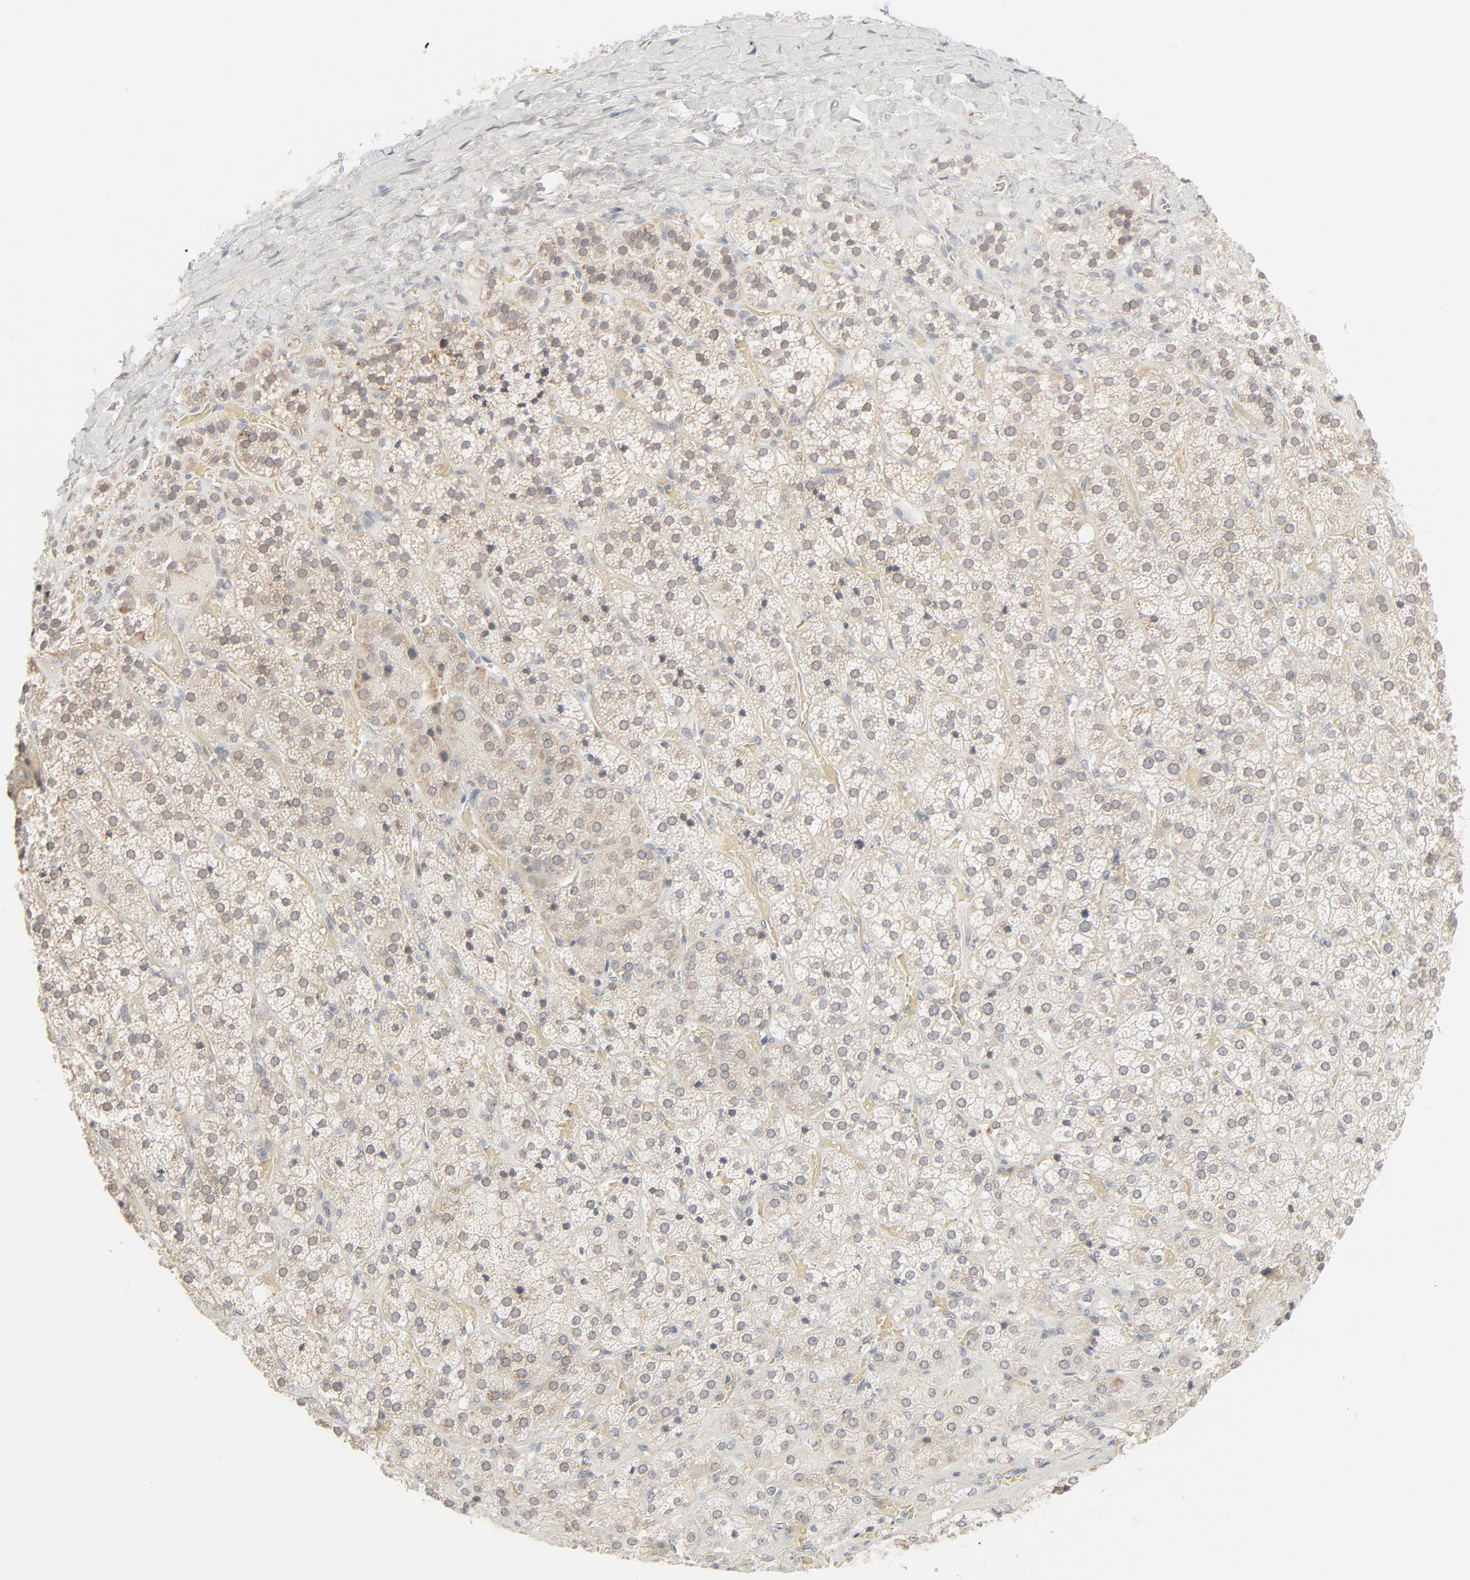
{"staining": {"intensity": "weak", "quantity": "25%-75%", "location": "cytoplasmic/membranous,nuclear"}, "tissue": "adrenal gland", "cell_type": "Glandular cells", "image_type": "normal", "snomed": [{"axis": "morphology", "description": "Normal tissue, NOS"}, {"axis": "topography", "description": "Adrenal gland"}], "caption": "Immunohistochemistry of normal adrenal gland displays low levels of weak cytoplasmic/membranous,nuclear staining in approximately 25%-75% of glandular cells.", "gene": "MAD1L1", "patient": {"sex": "female", "age": 71}}